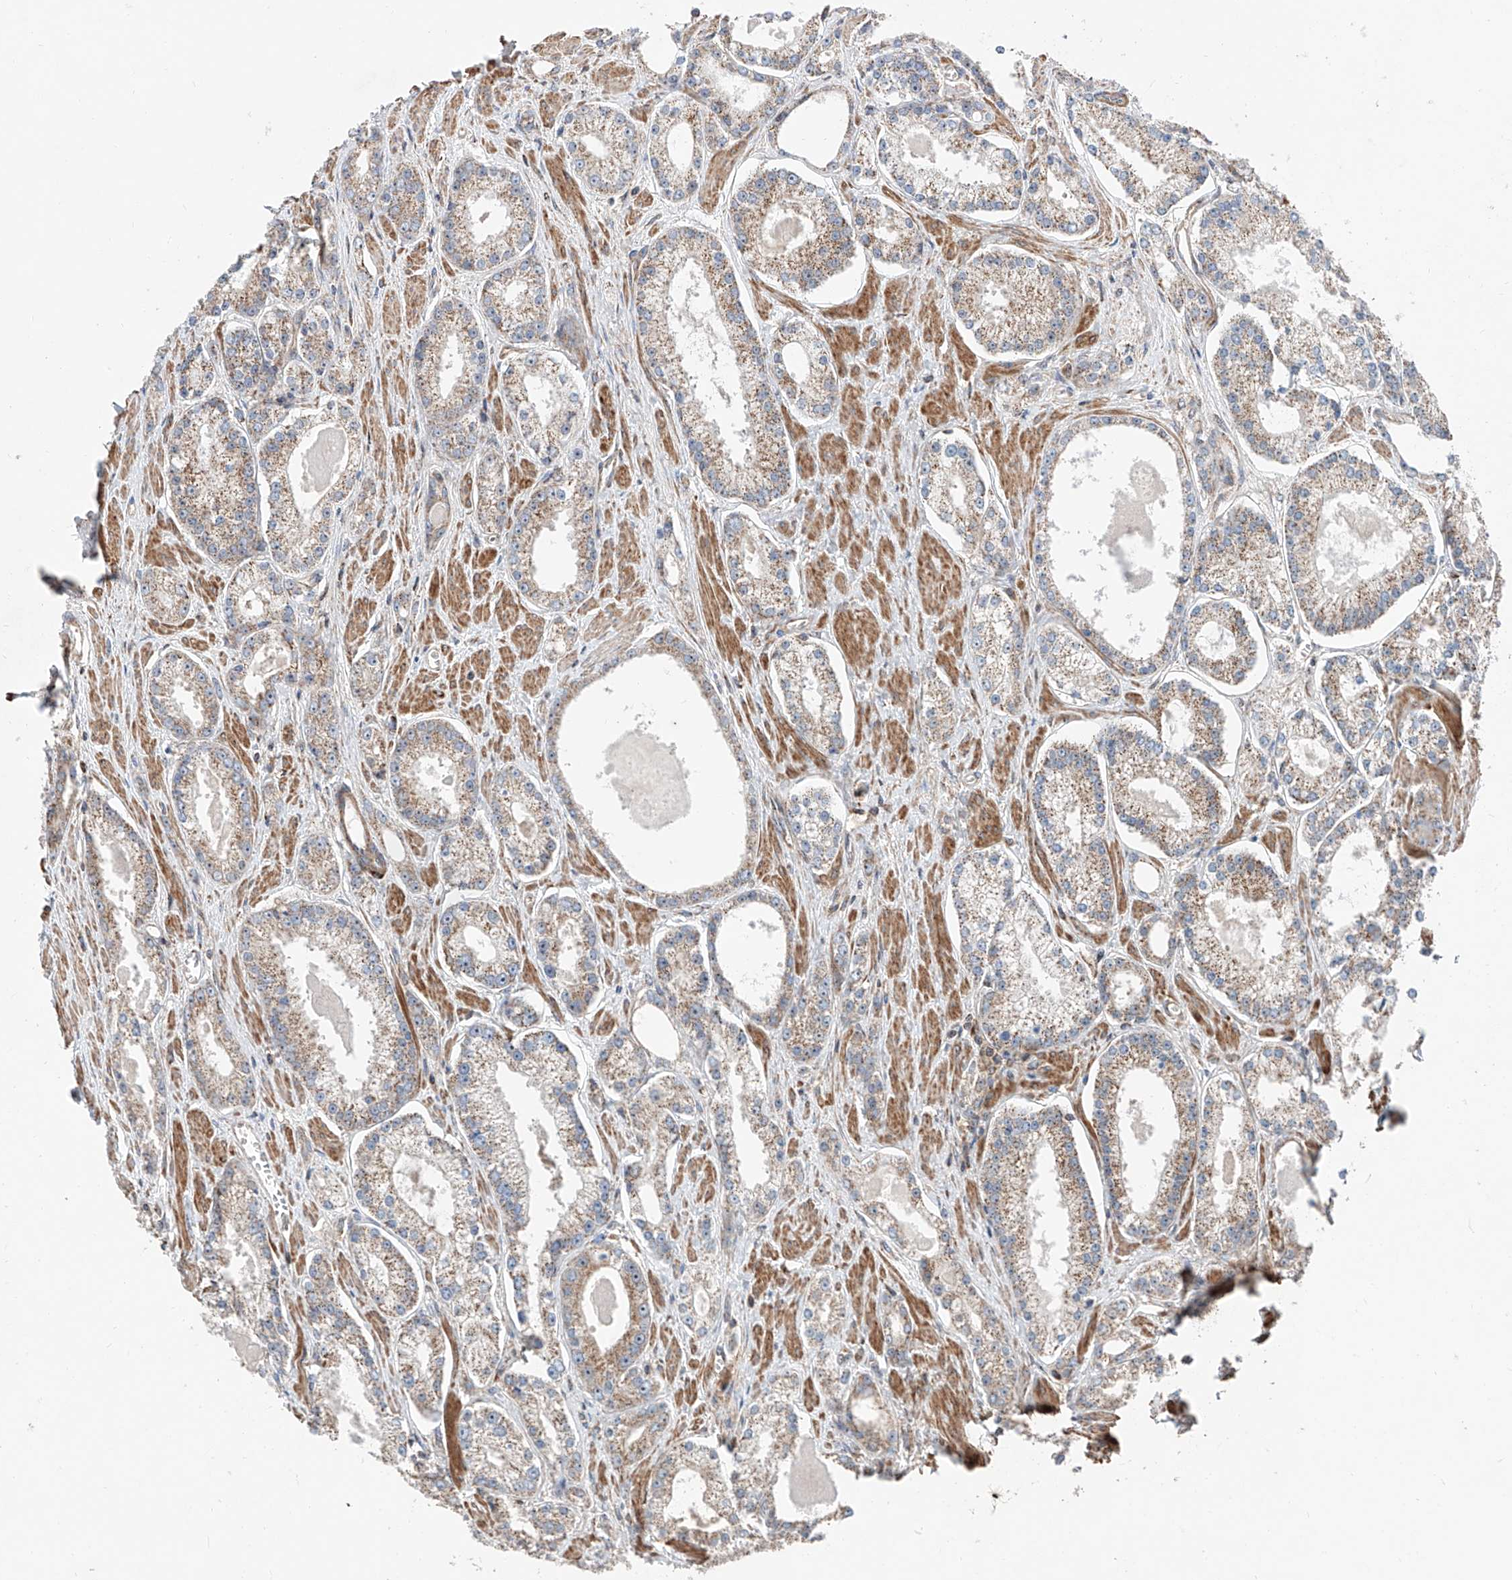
{"staining": {"intensity": "weak", "quantity": ">75%", "location": "cytoplasmic/membranous"}, "tissue": "prostate cancer", "cell_type": "Tumor cells", "image_type": "cancer", "snomed": [{"axis": "morphology", "description": "Adenocarcinoma, Low grade"}, {"axis": "topography", "description": "Prostate"}], "caption": "Brown immunohistochemical staining in human prostate adenocarcinoma (low-grade) reveals weak cytoplasmic/membranous positivity in approximately >75% of tumor cells.", "gene": "PISD", "patient": {"sex": "male", "age": 54}}